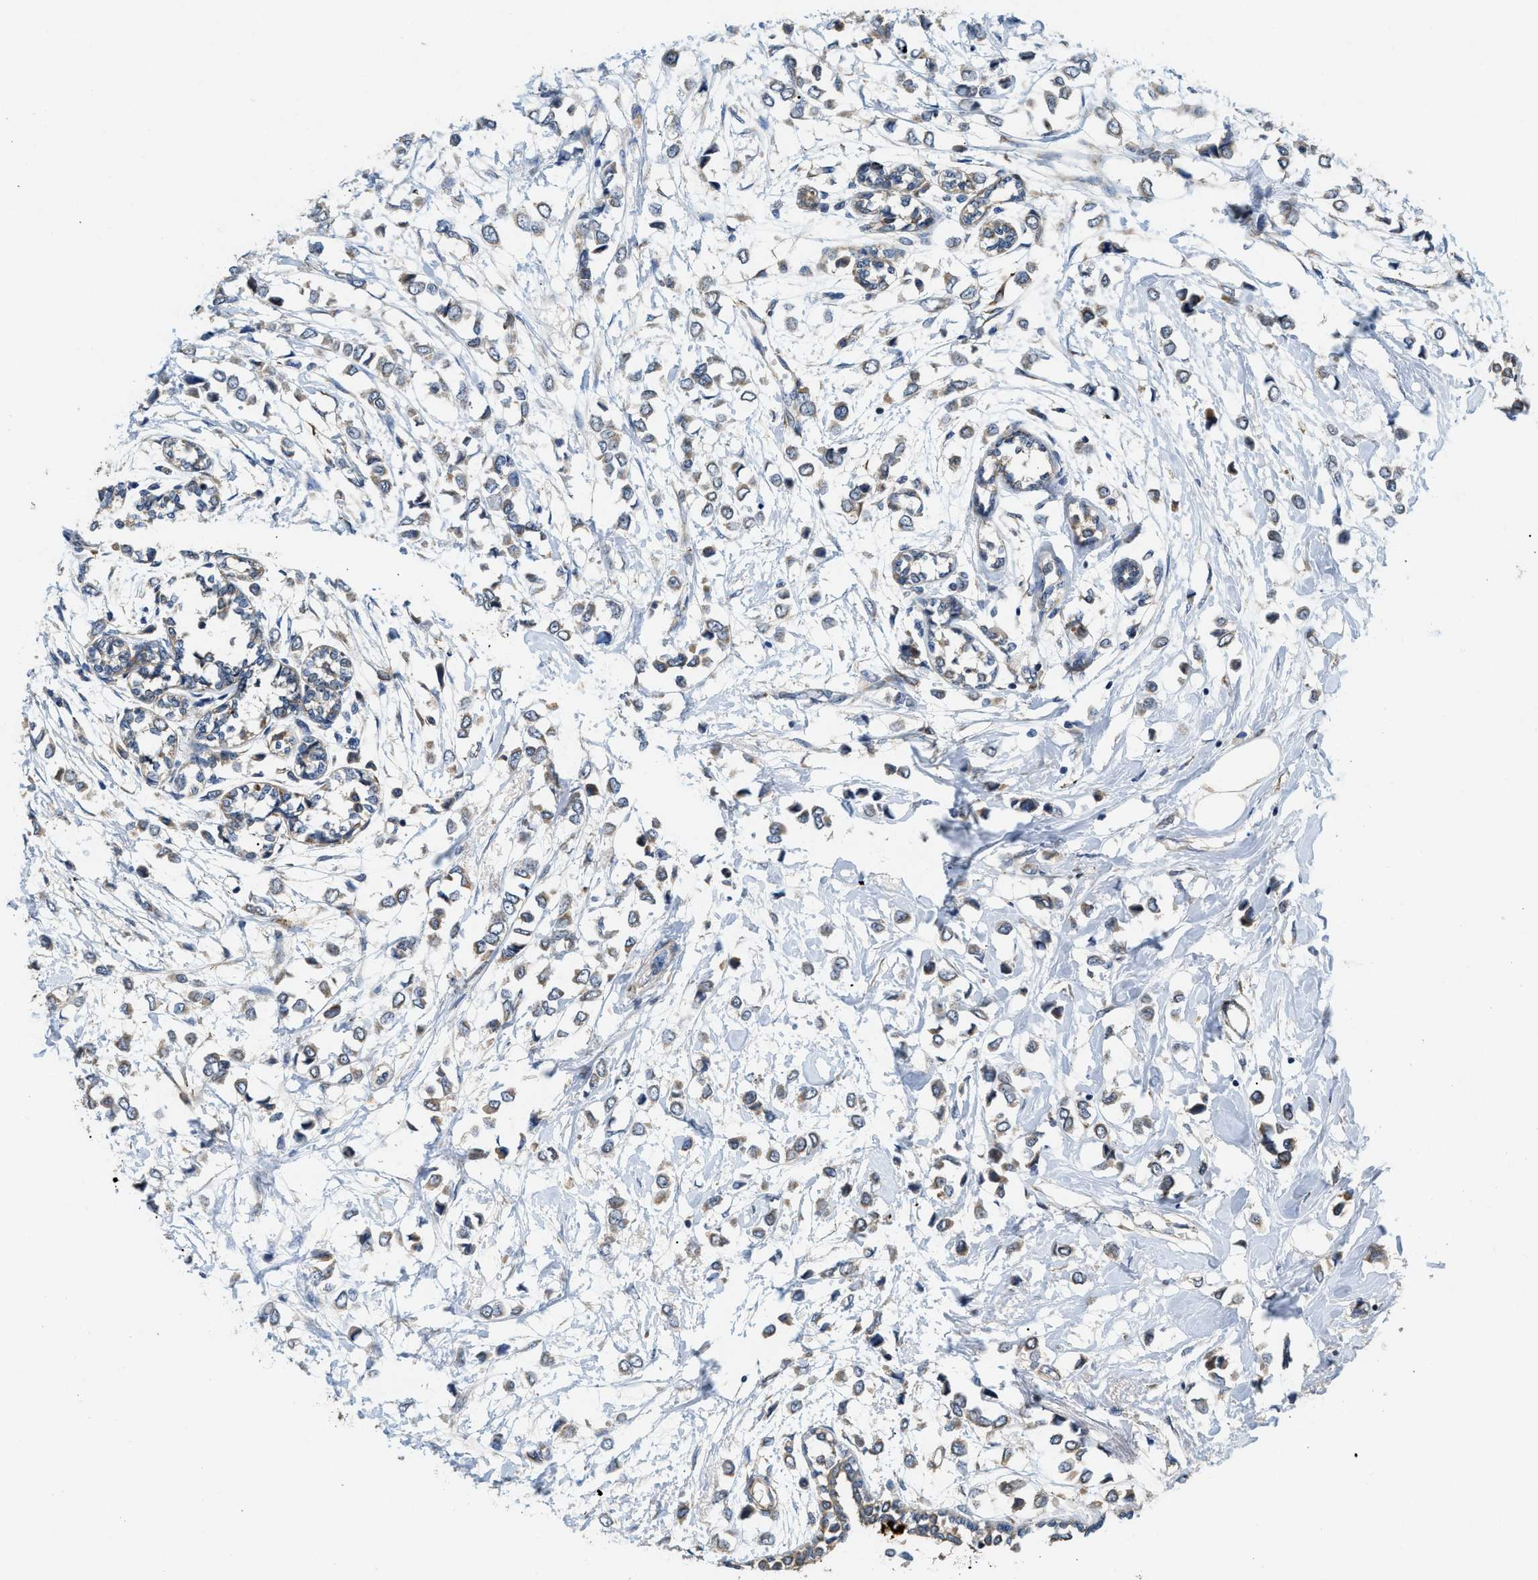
{"staining": {"intensity": "weak", "quantity": "25%-75%", "location": "cytoplasmic/membranous"}, "tissue": "breast cancer", "cell_type": "Tumor cells", "image_type": "cancer", "snomed": [{"axis": "morphology", "description": "Lobular carcinoma"}, {"axis": "topography", "description": "Breast"}], "caption": "DAB immunohistochemical staining of breast lobular carcinoma reveals weak cytoplasmic/membranous protein staining in about 25%-75% of tumor cells. The protein is shown in brown color, while the nuclei are stained blue.", "gene": "ZNF599", "patient": {"sex": "female", "age": 51}}